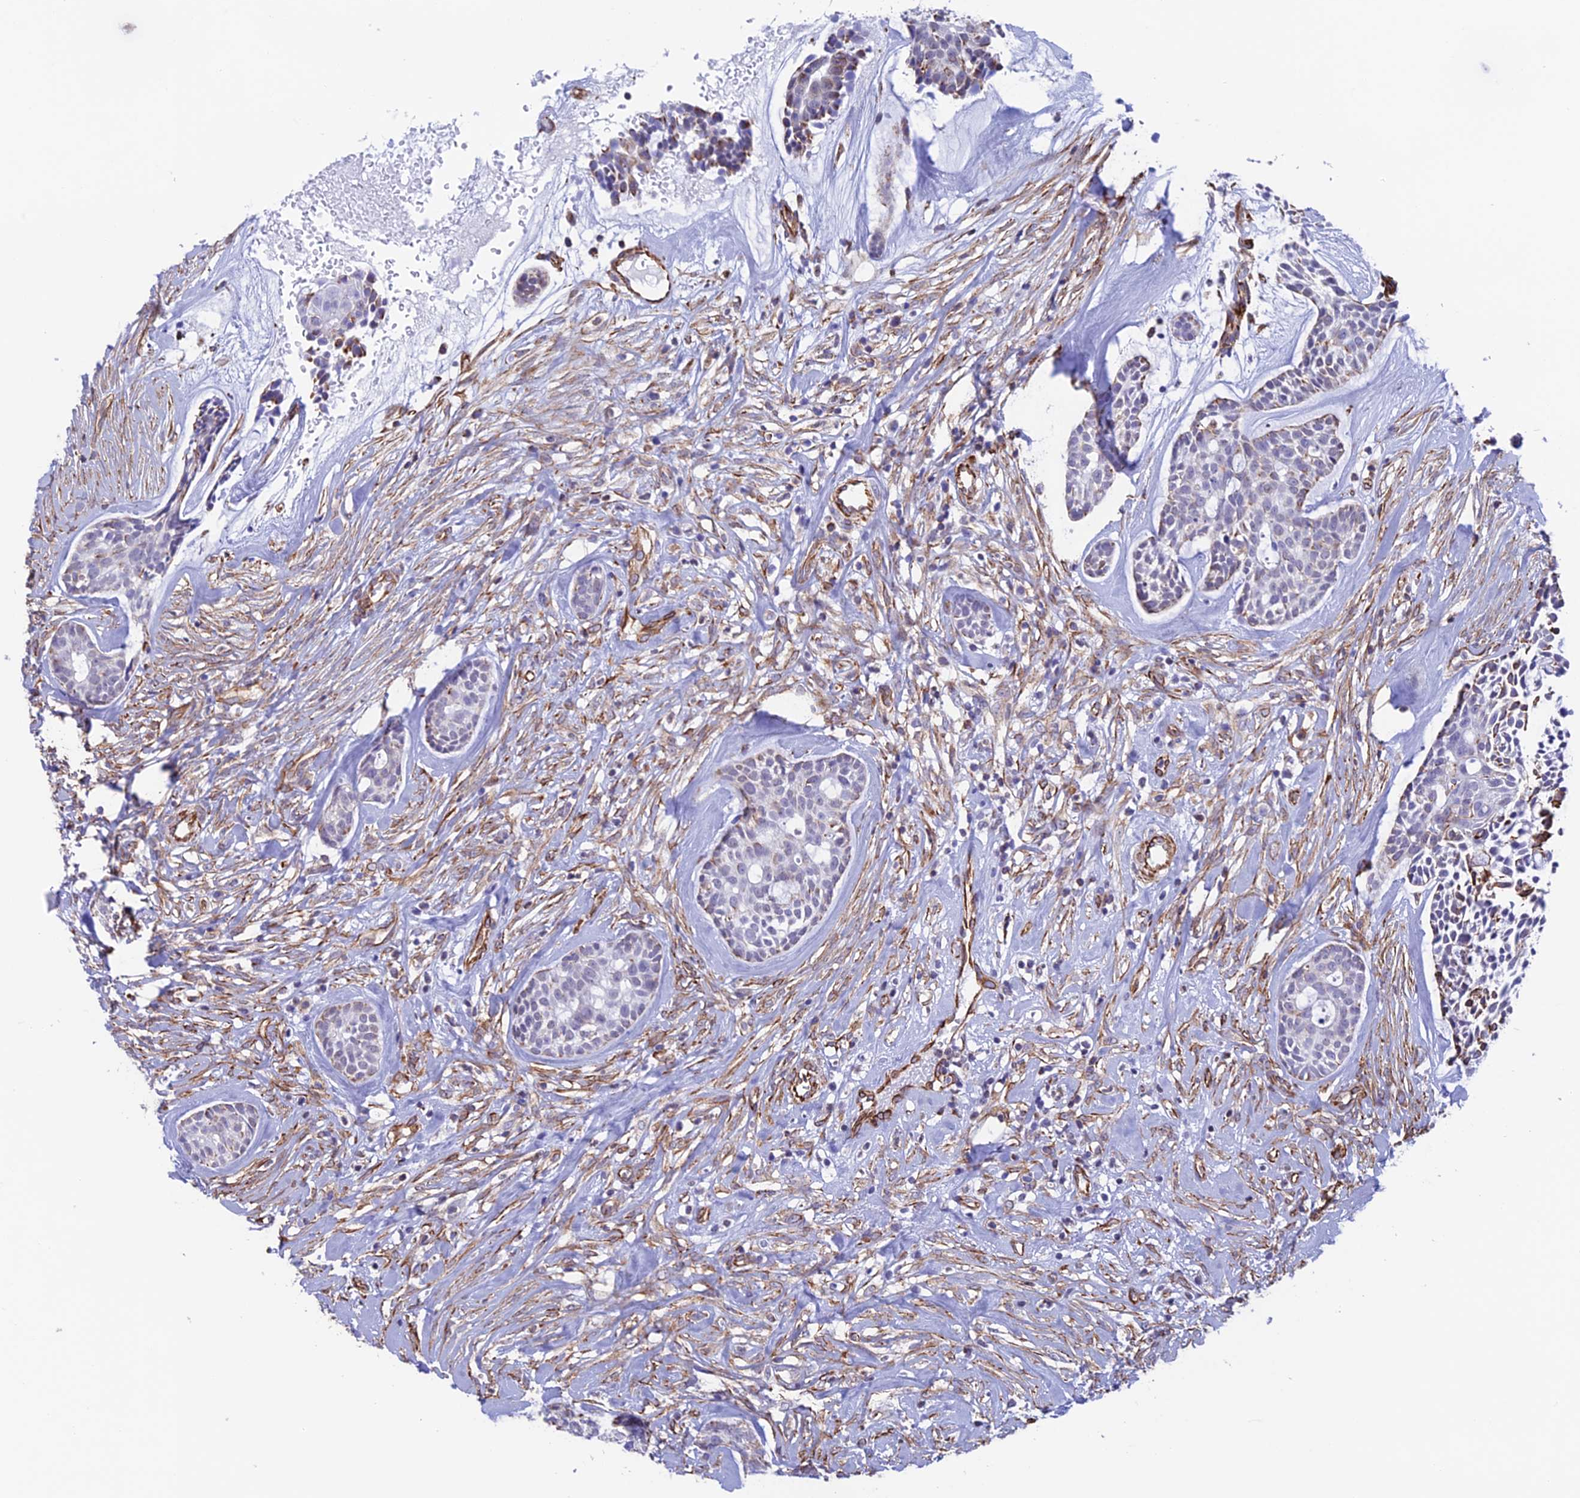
{"staining": {"intensity": "weak", "quantity": "<25%", "location": "cytoplasmic/membranous"}, "tissue": "head and neck cancer", "cell_type": "Tumor cells", "image_type": "cancer", "snomed": [{"axis": "morphology", "description": "Normal tissue, NOS"}, {"axis": "morphology", "description": "Adenocarcinoma, NOS"}, {"axis": "topography", "description": "Subcutis"}, {"axis": "topography", "description": "Nasopharynx"}, {"axis": "topography", "description": "Head-Neck"}], "caption": "A photomicrograph of head and neck cancer stained for a protein exhibits no brown staining in tumor cells.", "gene": "ZNF652", "patient": {"sex": "female", "age": 73}}